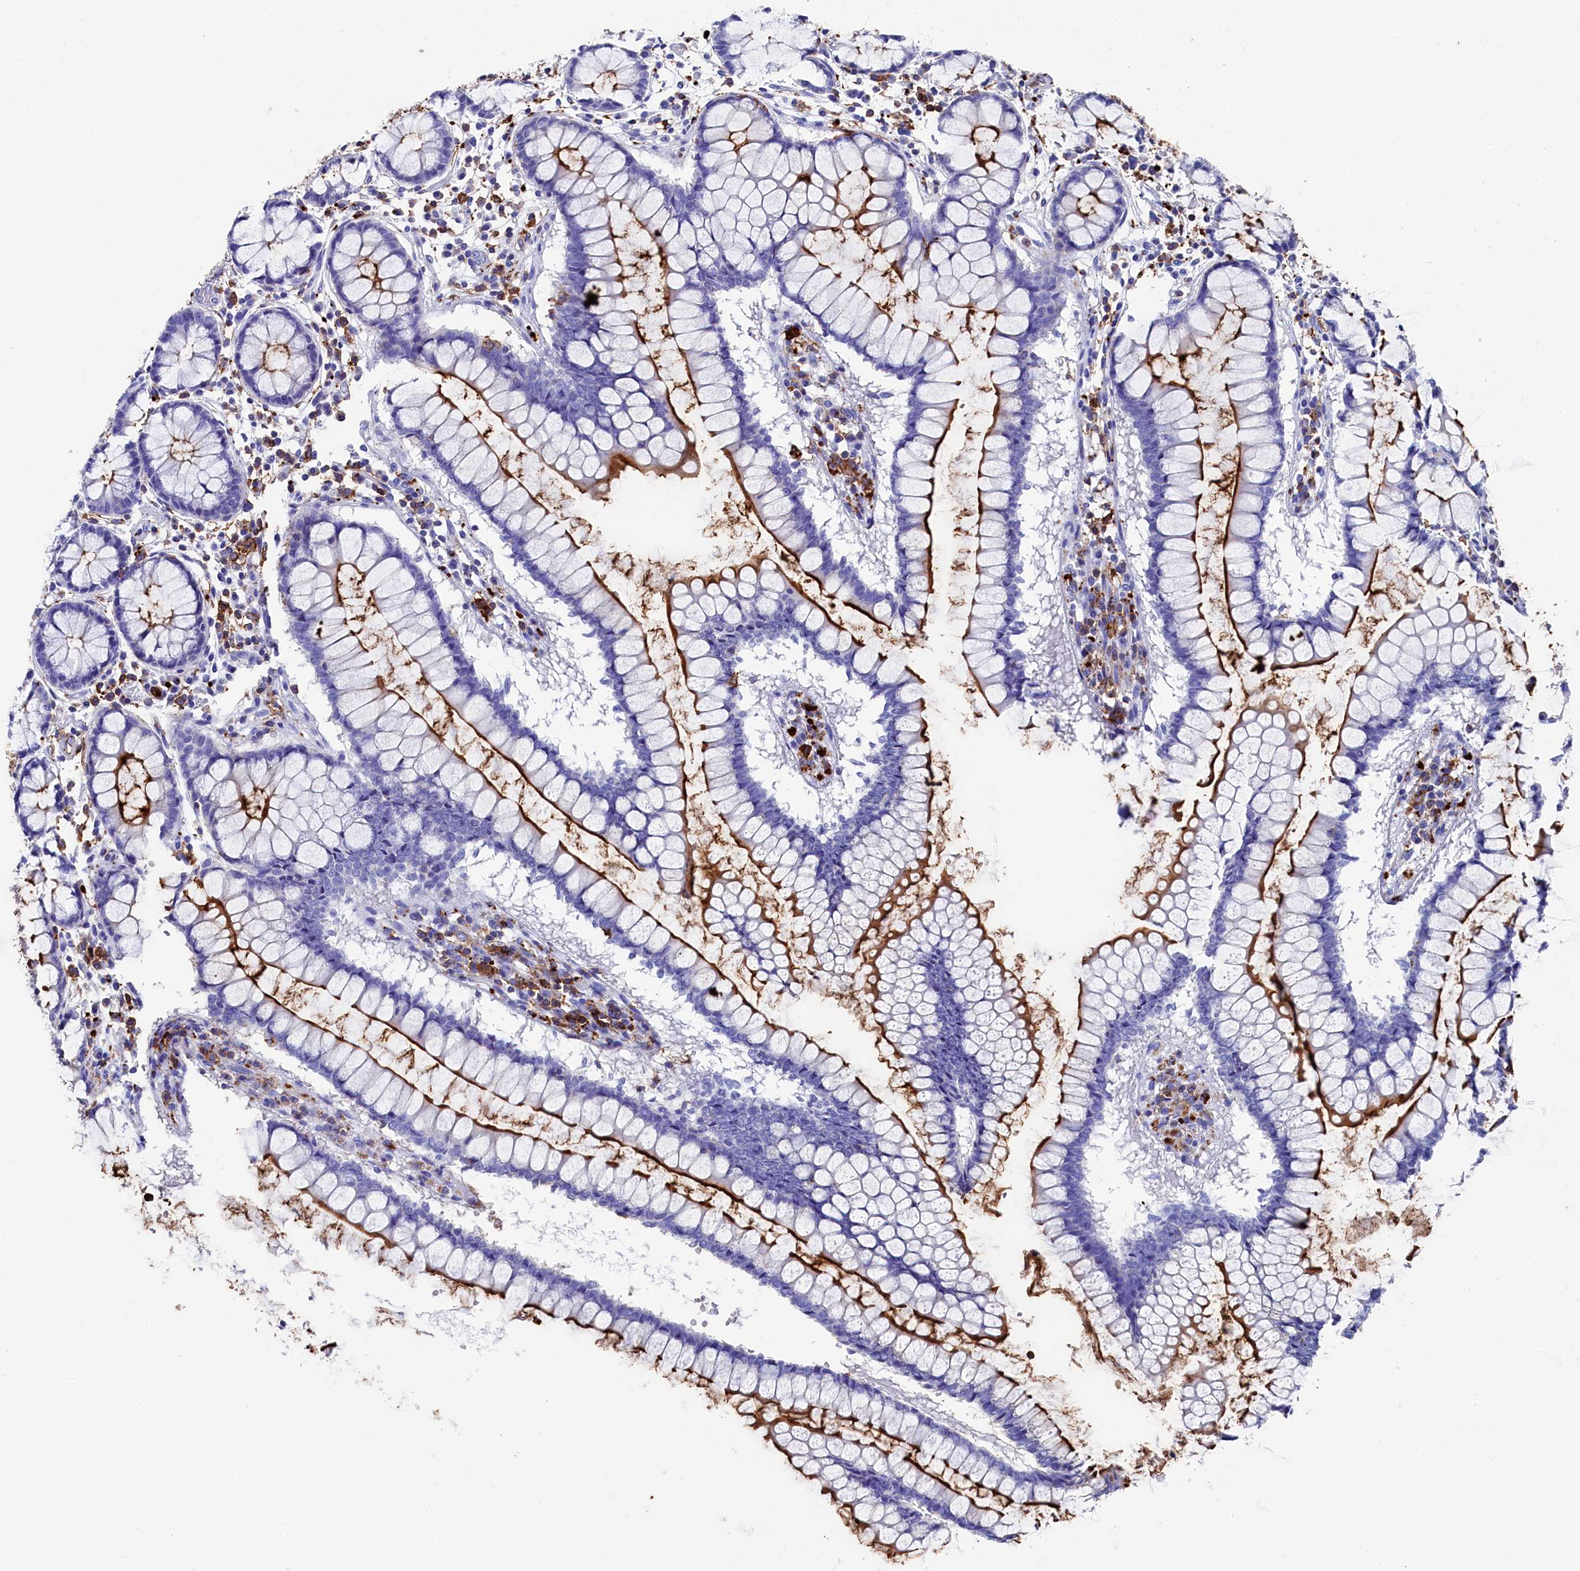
{"staining": {"intensity": "strong", "quantity": "25%-75%", "location": "cytoplasmic/membranous"}, "tissue": "colon", "cell_type": "Glandular cells", "image_type": "normal", "snomed": [{"axis": "morphology", "description": "Normal tissue, NOS"}, {"axis": "morphology", "description": "Adenocarcinoma, NOS"}, {"axis": "topography", "description": "Colon"}], "caption": "A high-resolution histopathology image shows IHC staining of benign colon, which shows strong cytoplasmic/membranous staining in about 25%-75% of glandular cells. Ihc stains the protein in brown and the nuclei are stained blue.", "gene": "PLAC8", "patient": {"sex": "female", "age": 55}}